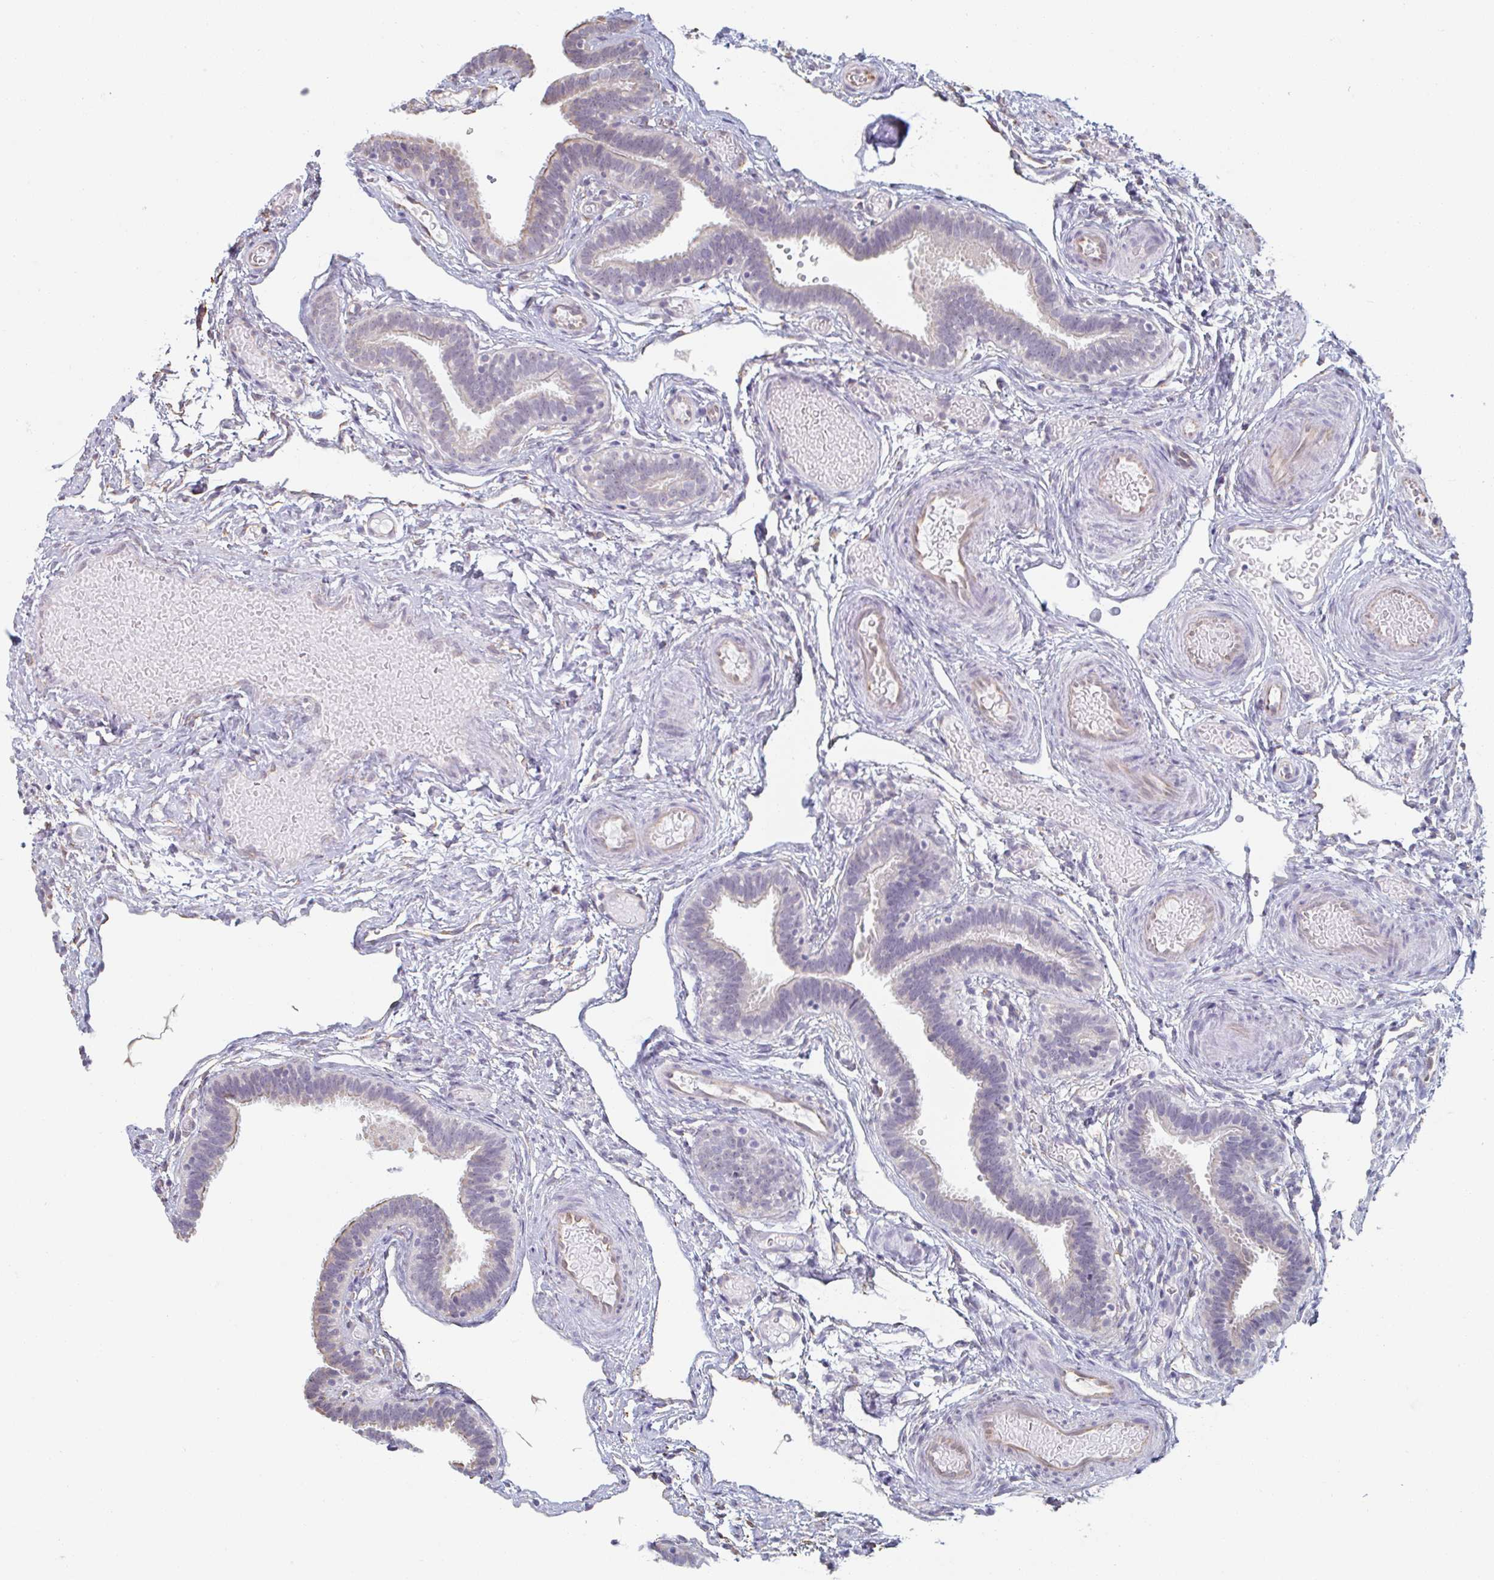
{"staining": {"intensity": "weak", "quantity": "<25%", "location": "cytoplasmic/membranous"}, "tissue": "fallopian tube", "cell_type": "Glandular cells", "image_type": "normal", "snomed": [{"axis": "morphology", "description": "Normal tissue, NOS"}, {"axis": "topography", "description": "Fallopian tube"}], "caption": "This is an immunohistochemistry (IHC) photomicrograph of normal fallopian tube. There is no positivity in glandular cells.", "gene": "RAB5IF", "patient": {"sex": "female", "age": 37}}